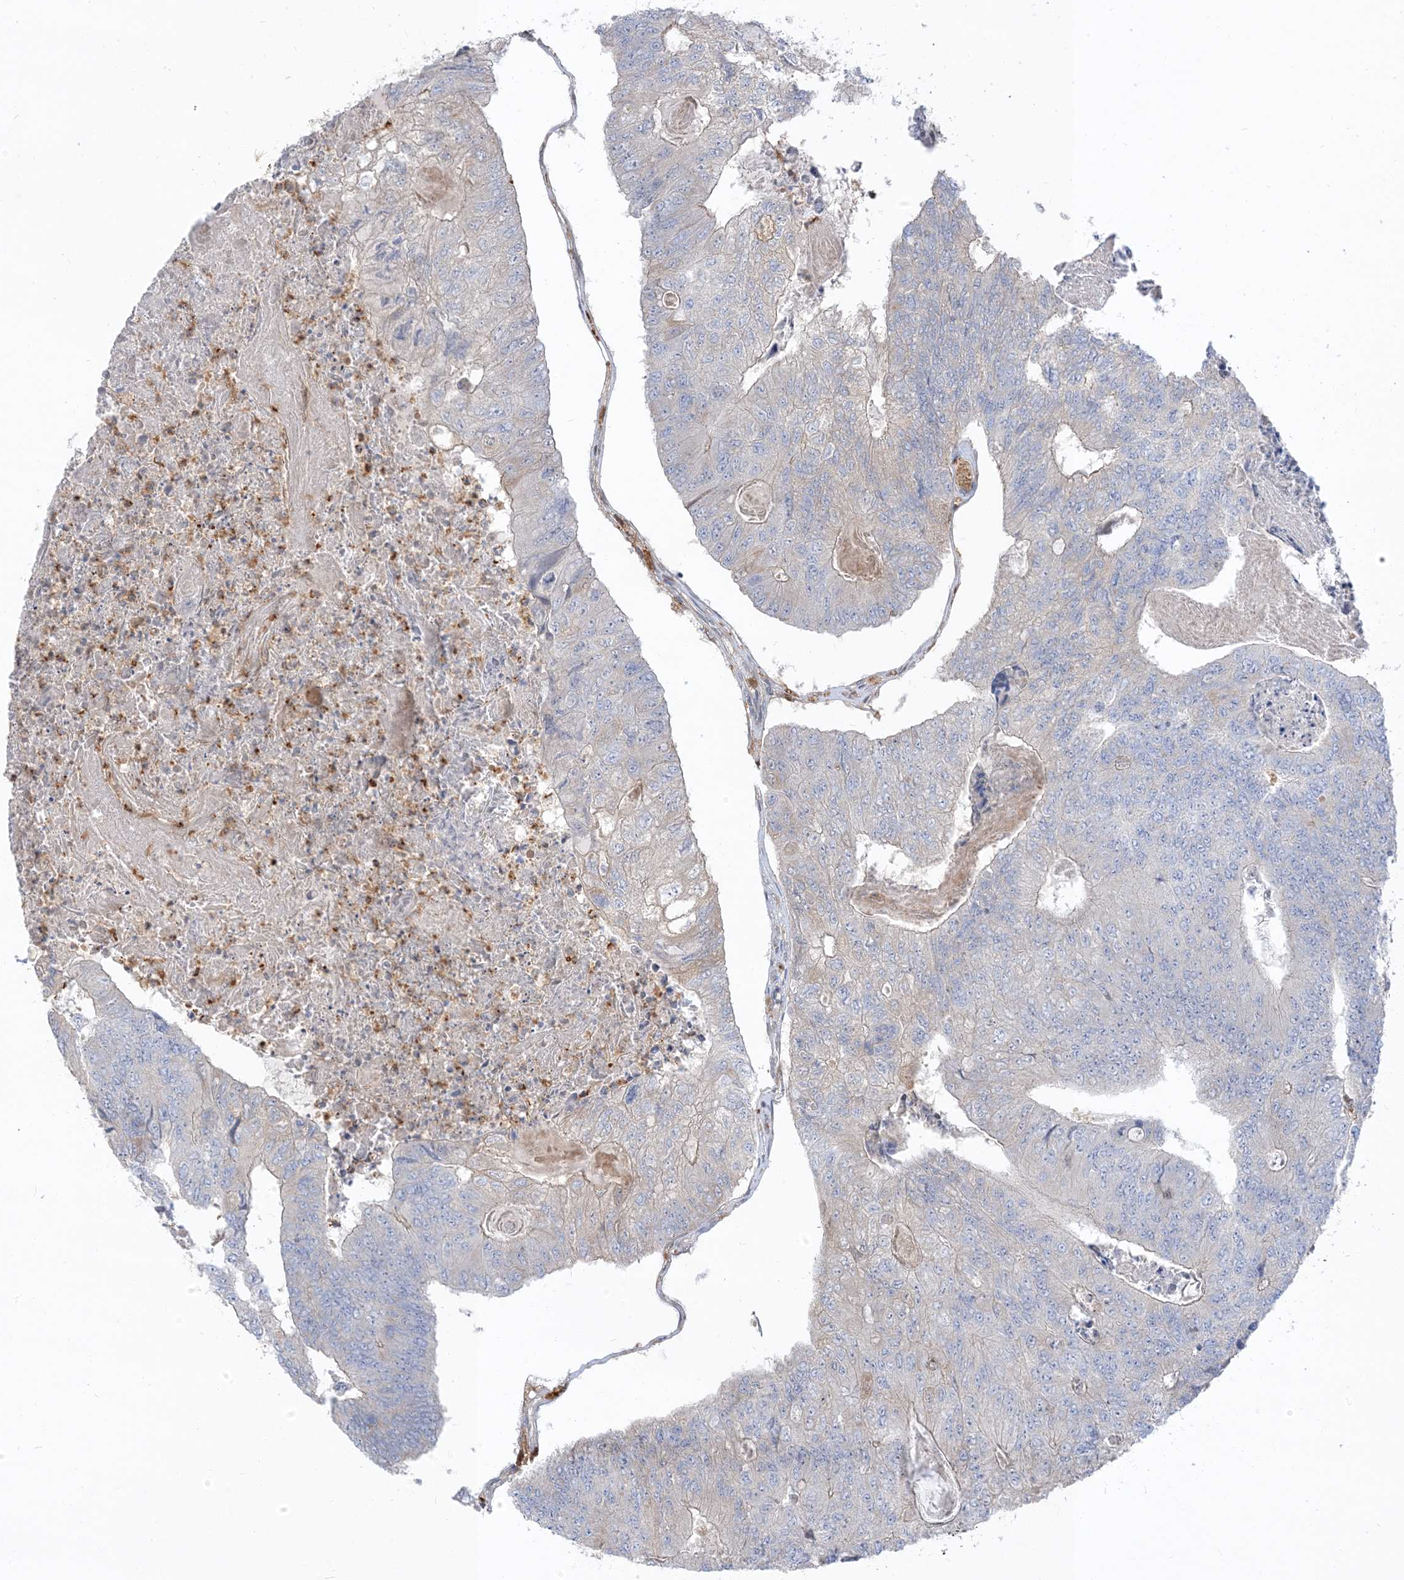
{"staining": {"intensity": "negative", "quantity": "none", "location": "none"}, "tissue": "colorectal cancer", "cell_type": "Tumor cells", "image_type": "cancer", "snomed": [{"axis": "morphology", "description": "Adenocarcinoma, NOS"}, {"axis": "topography", "description": "Colon"}], "caption": "The photomicrograph exhibits no significant staining in tumor cells of adenocarcinoma (colorectal).", "gene": "NAGK", "patient": {"sex": "female", "age": 67}}